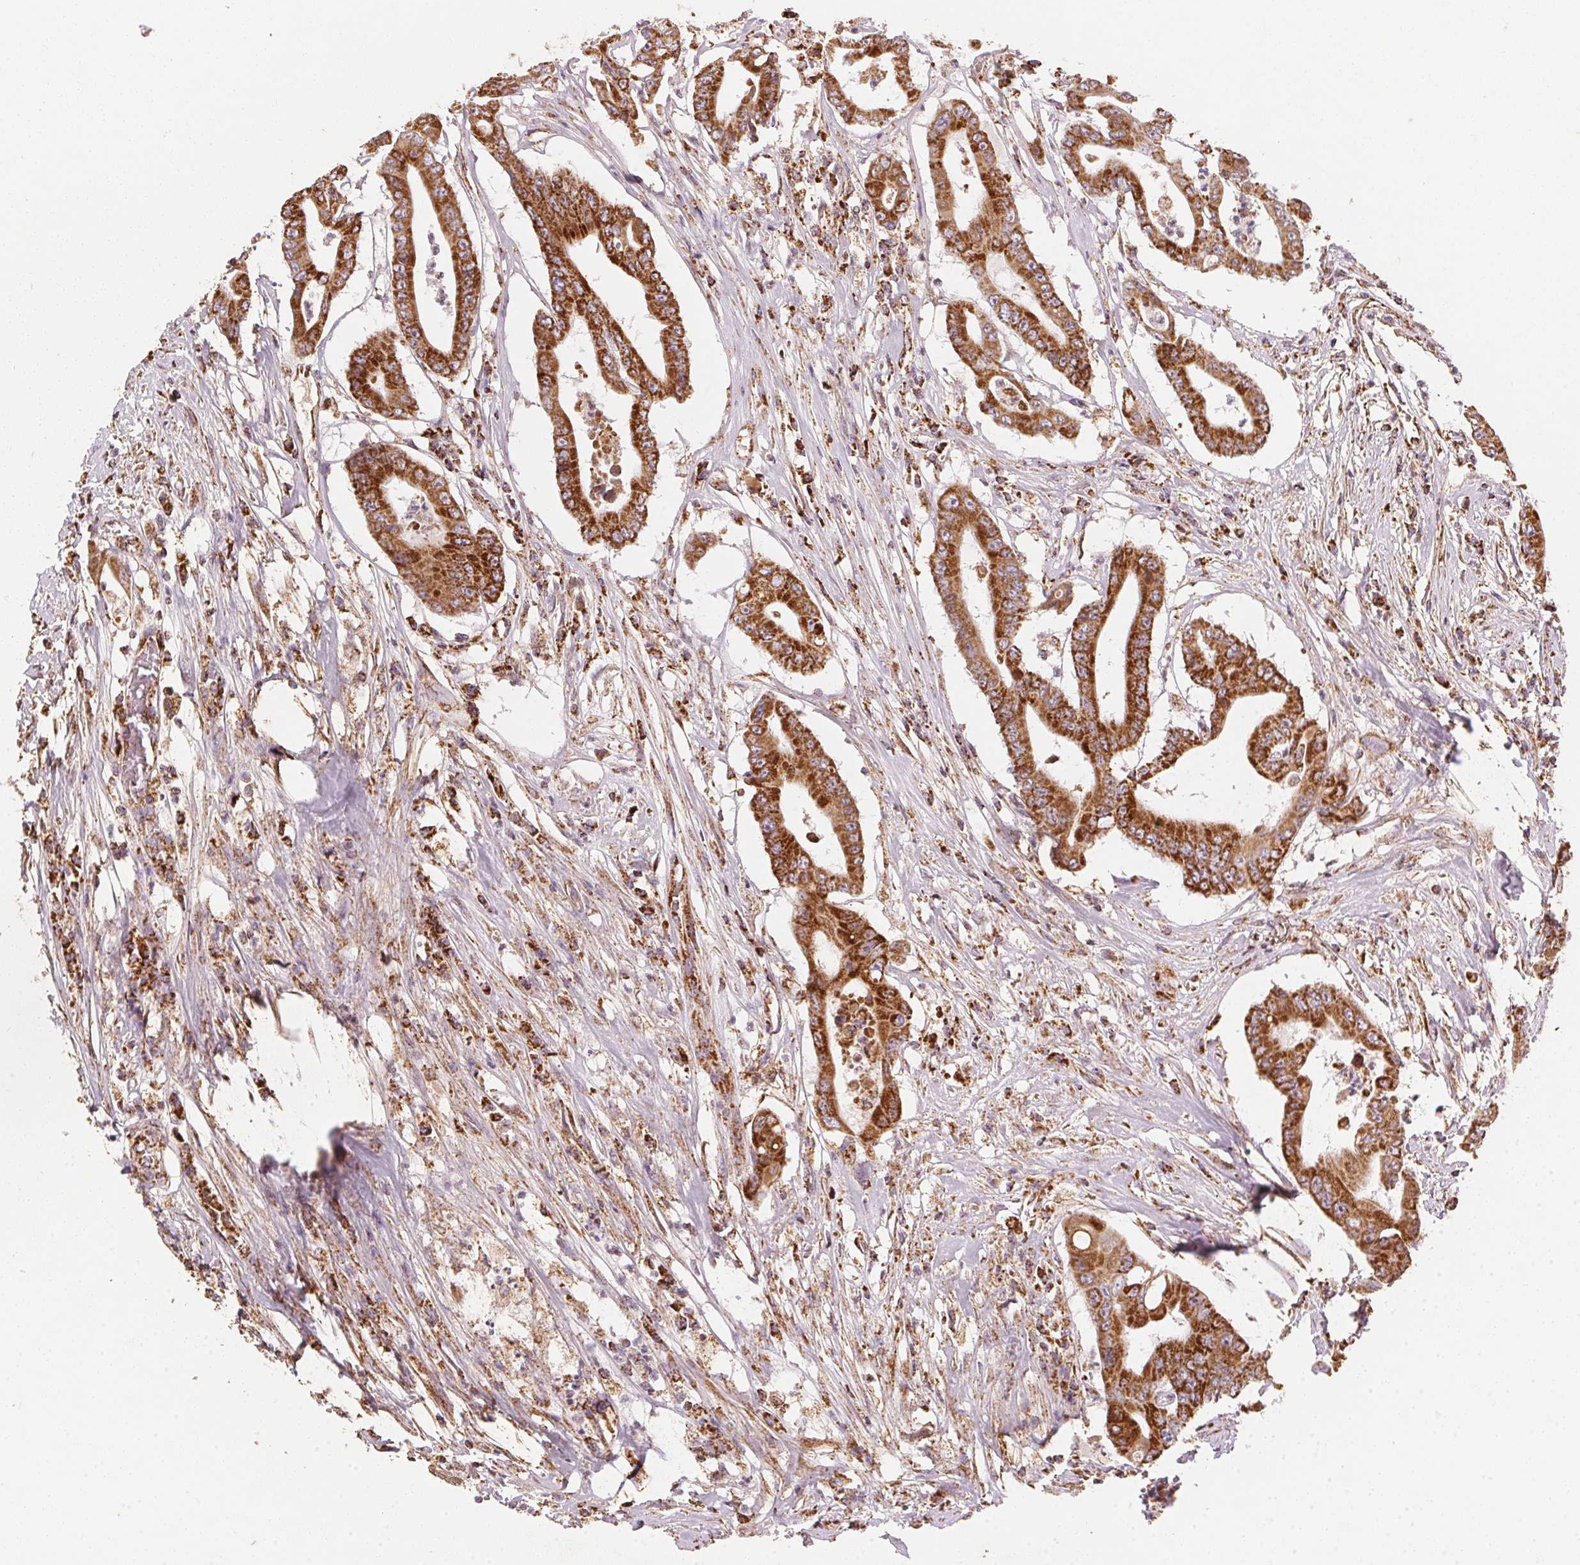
{"staining": {"intensity": "strong", "quantity": ">75%", "location": "cytoplasmic/membranous"}, "tissue": "colorectal cancer", "cell_type": "Tumor cells", "image_type": "cancer", "snomed": [{"axis": "morphology", "description": "Adenocarcinoma, NOS"}, {"axis": "topography", "description": "Rectum"}], "caption": "Human adenocarcinoma (colorectal) stained with a brown dye displays strong cytoplasmic/membranous positive staining in about >75% of tumor cells.", "gene": "NDUFS2", "patient": {"sex": "male", "age": 54}}